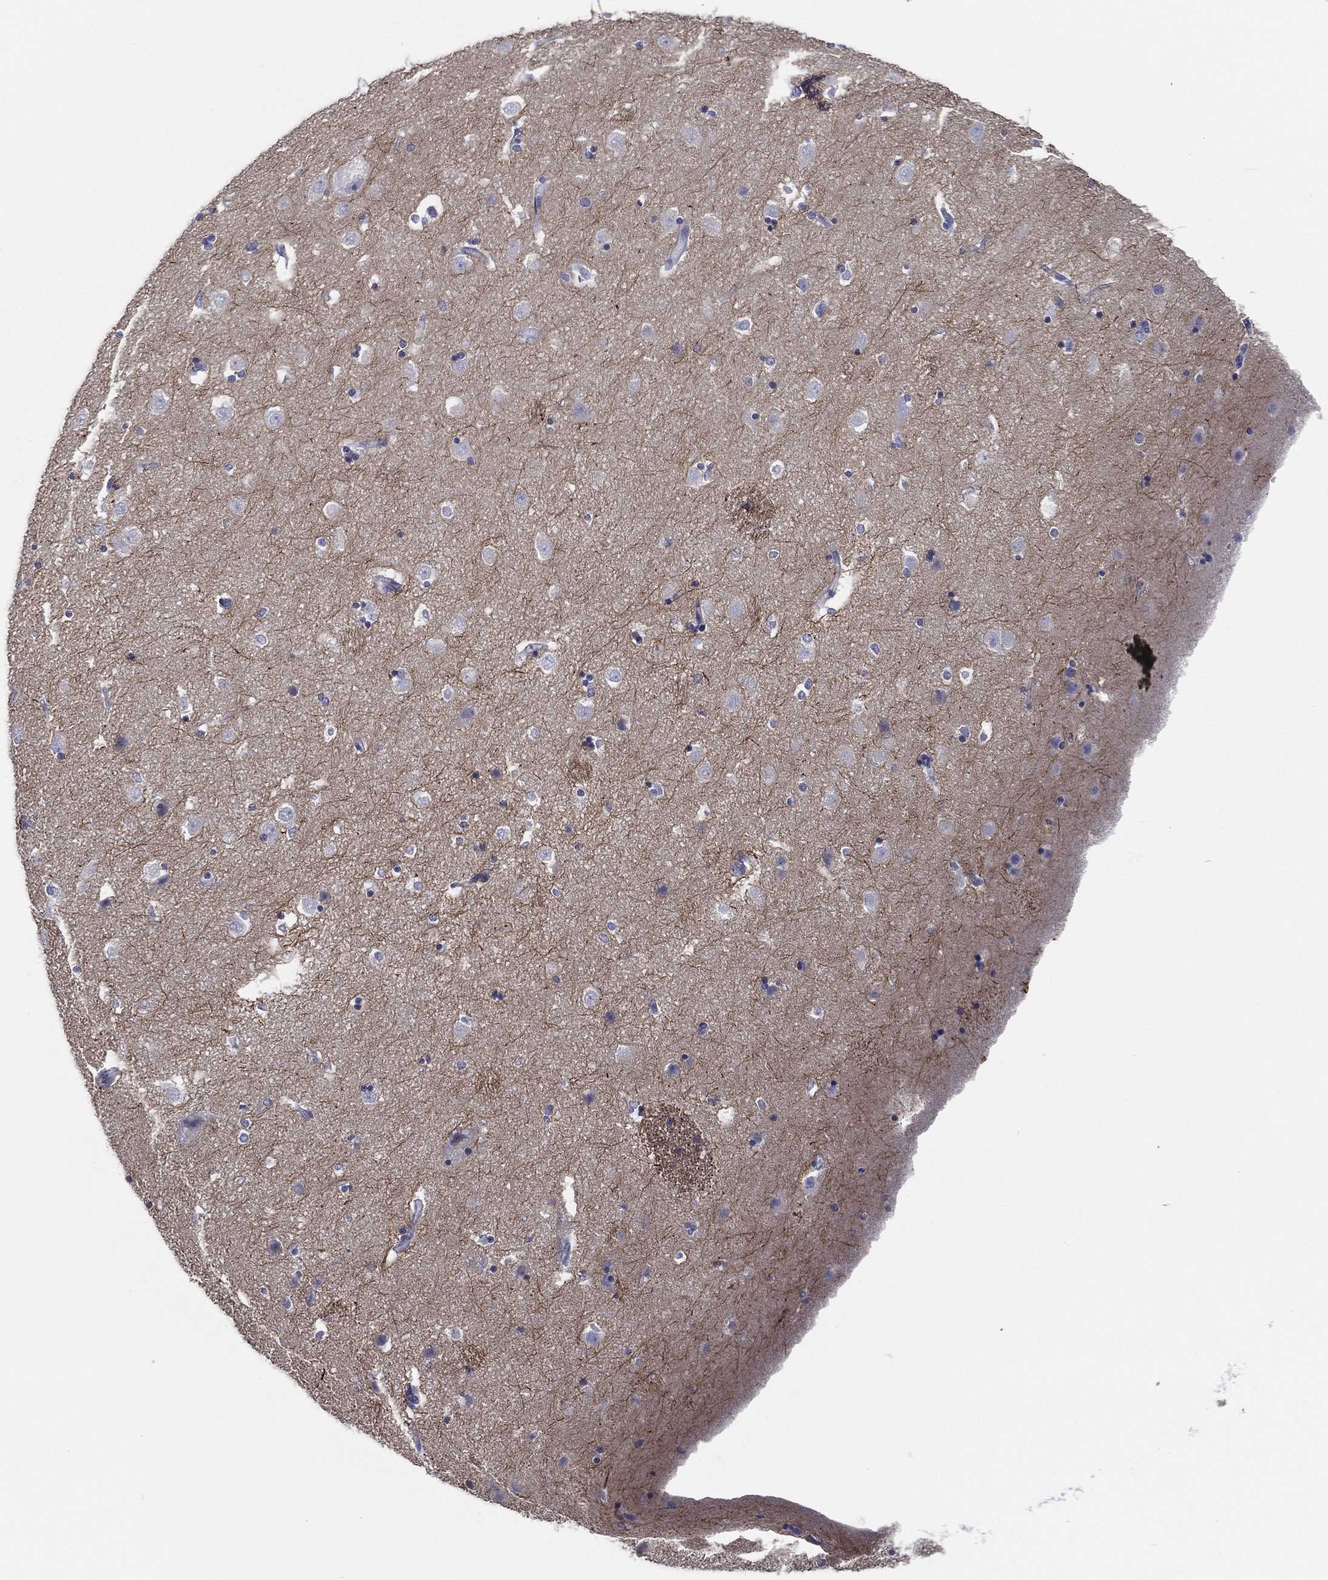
{"staining": {"intensity": "negative", "quantity": "none", "location": "none"}, "tissue": "caudate", "cell_type": "Glial cells", "image_type": "normal", "snomed": [{"axis": "morphology", "description": "Normal tissue, NOS"}, {"axis": "topography", "description": "Lateral ventricle wall"}], "caption": "Photomicrograph shows no protein expression in glial cells of normal caudate. (Immunohistochemistry (ihc), brightfield microscopy, high magnification).", "gene": "SLC13A4", "patient": {"sex": "male", "age": 51}}